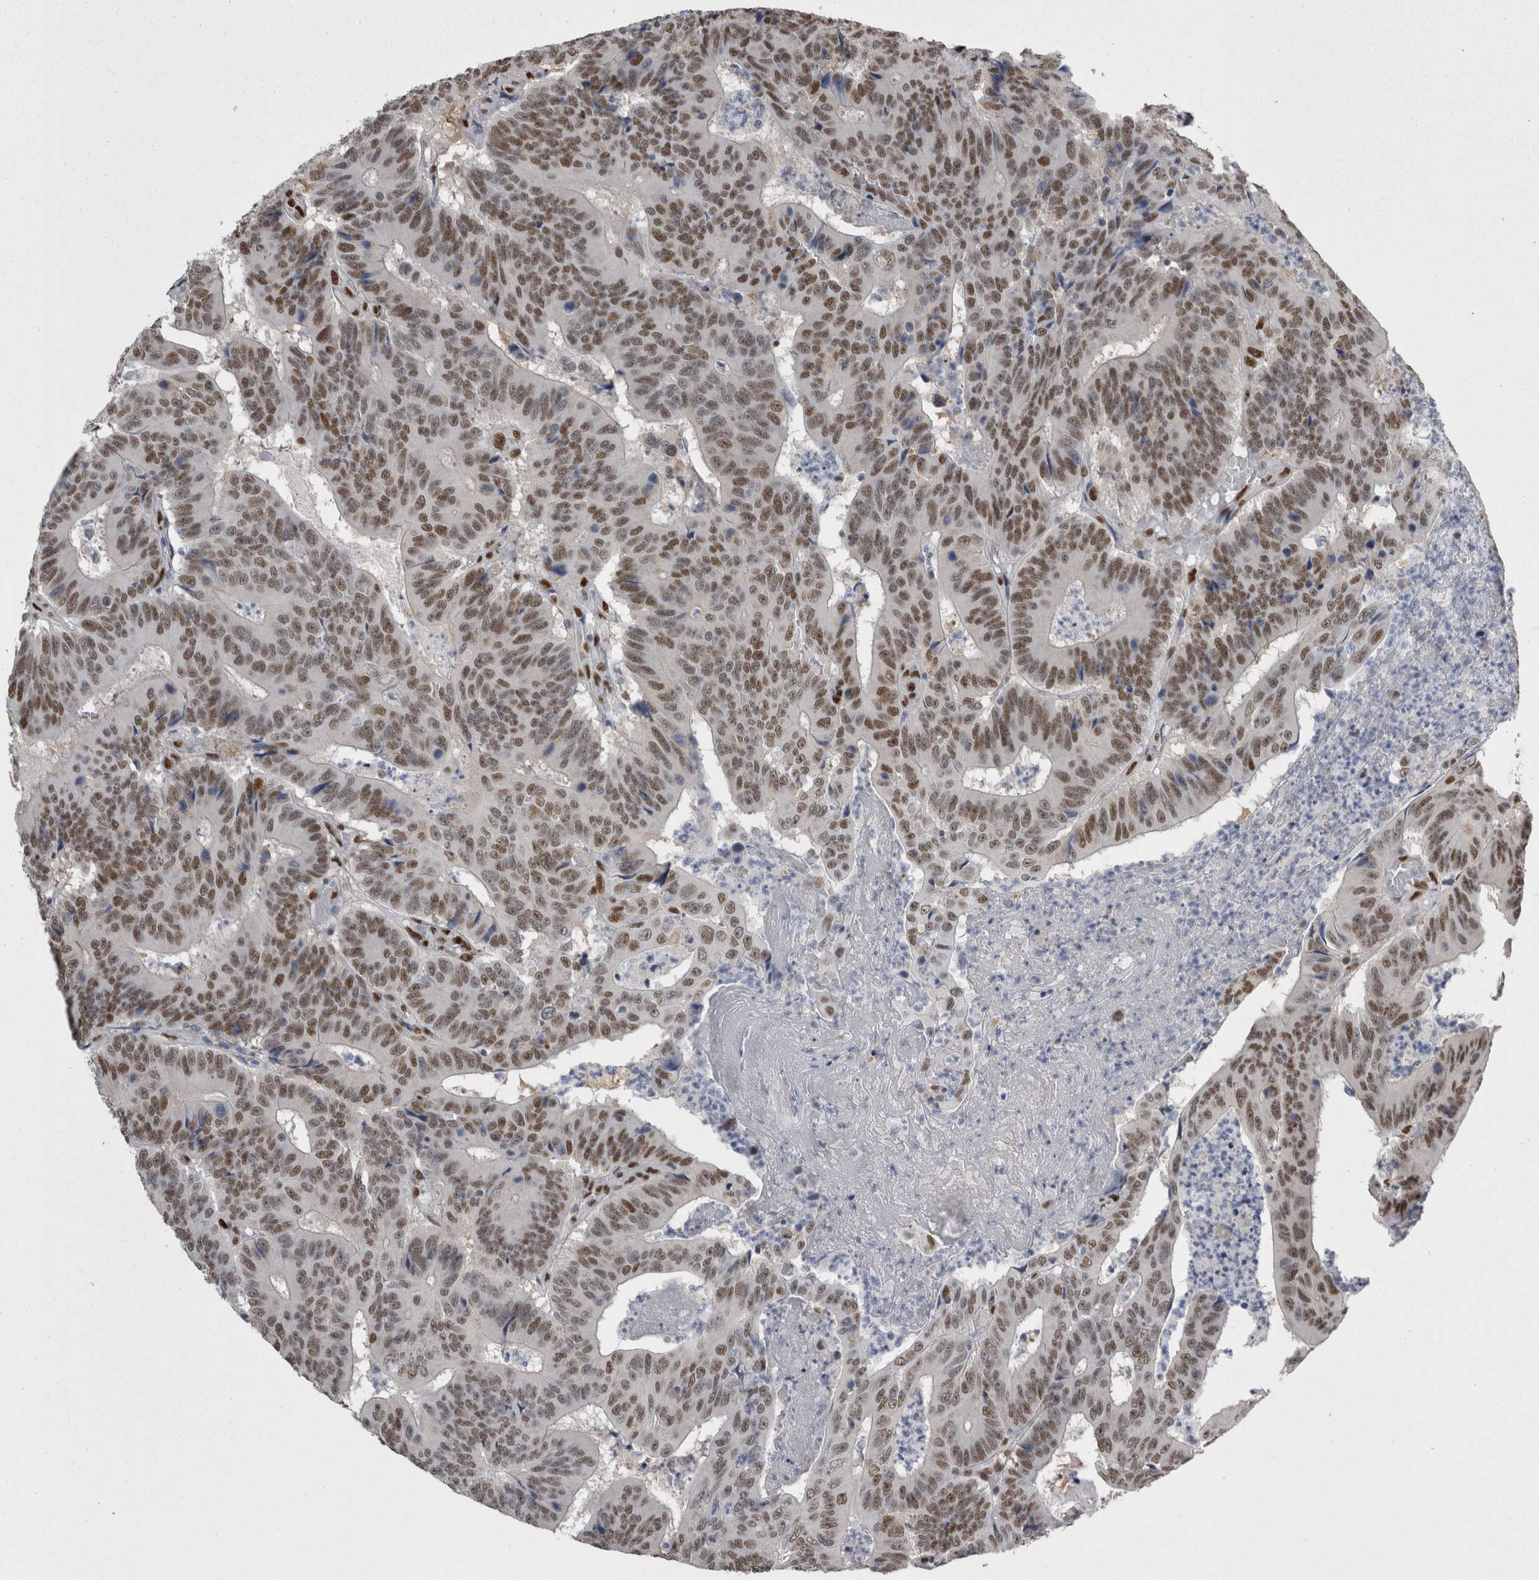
{"staining": {"intensity": "moderate", "quantity": ">75%", "location": "nuclear"}, "tissue": "colorectal cancer", "cell_type": "Tumor cells", "image_type": "cancer", "snomed": [{"axis": "morphology", "description": "Adenocarcinoma, NOS"}, {"axis": "topography", "description": "Colon"}], "caption": "Immunohistochemistry (IHC) micrograph of colorectal cancer stained for a protein (brown), which demonstrates medium levels of moderate nuclear positivity in about >75% of tumor cells.", "gene": "C1orf54", "patient": {"sex": "male", "age": 83}}